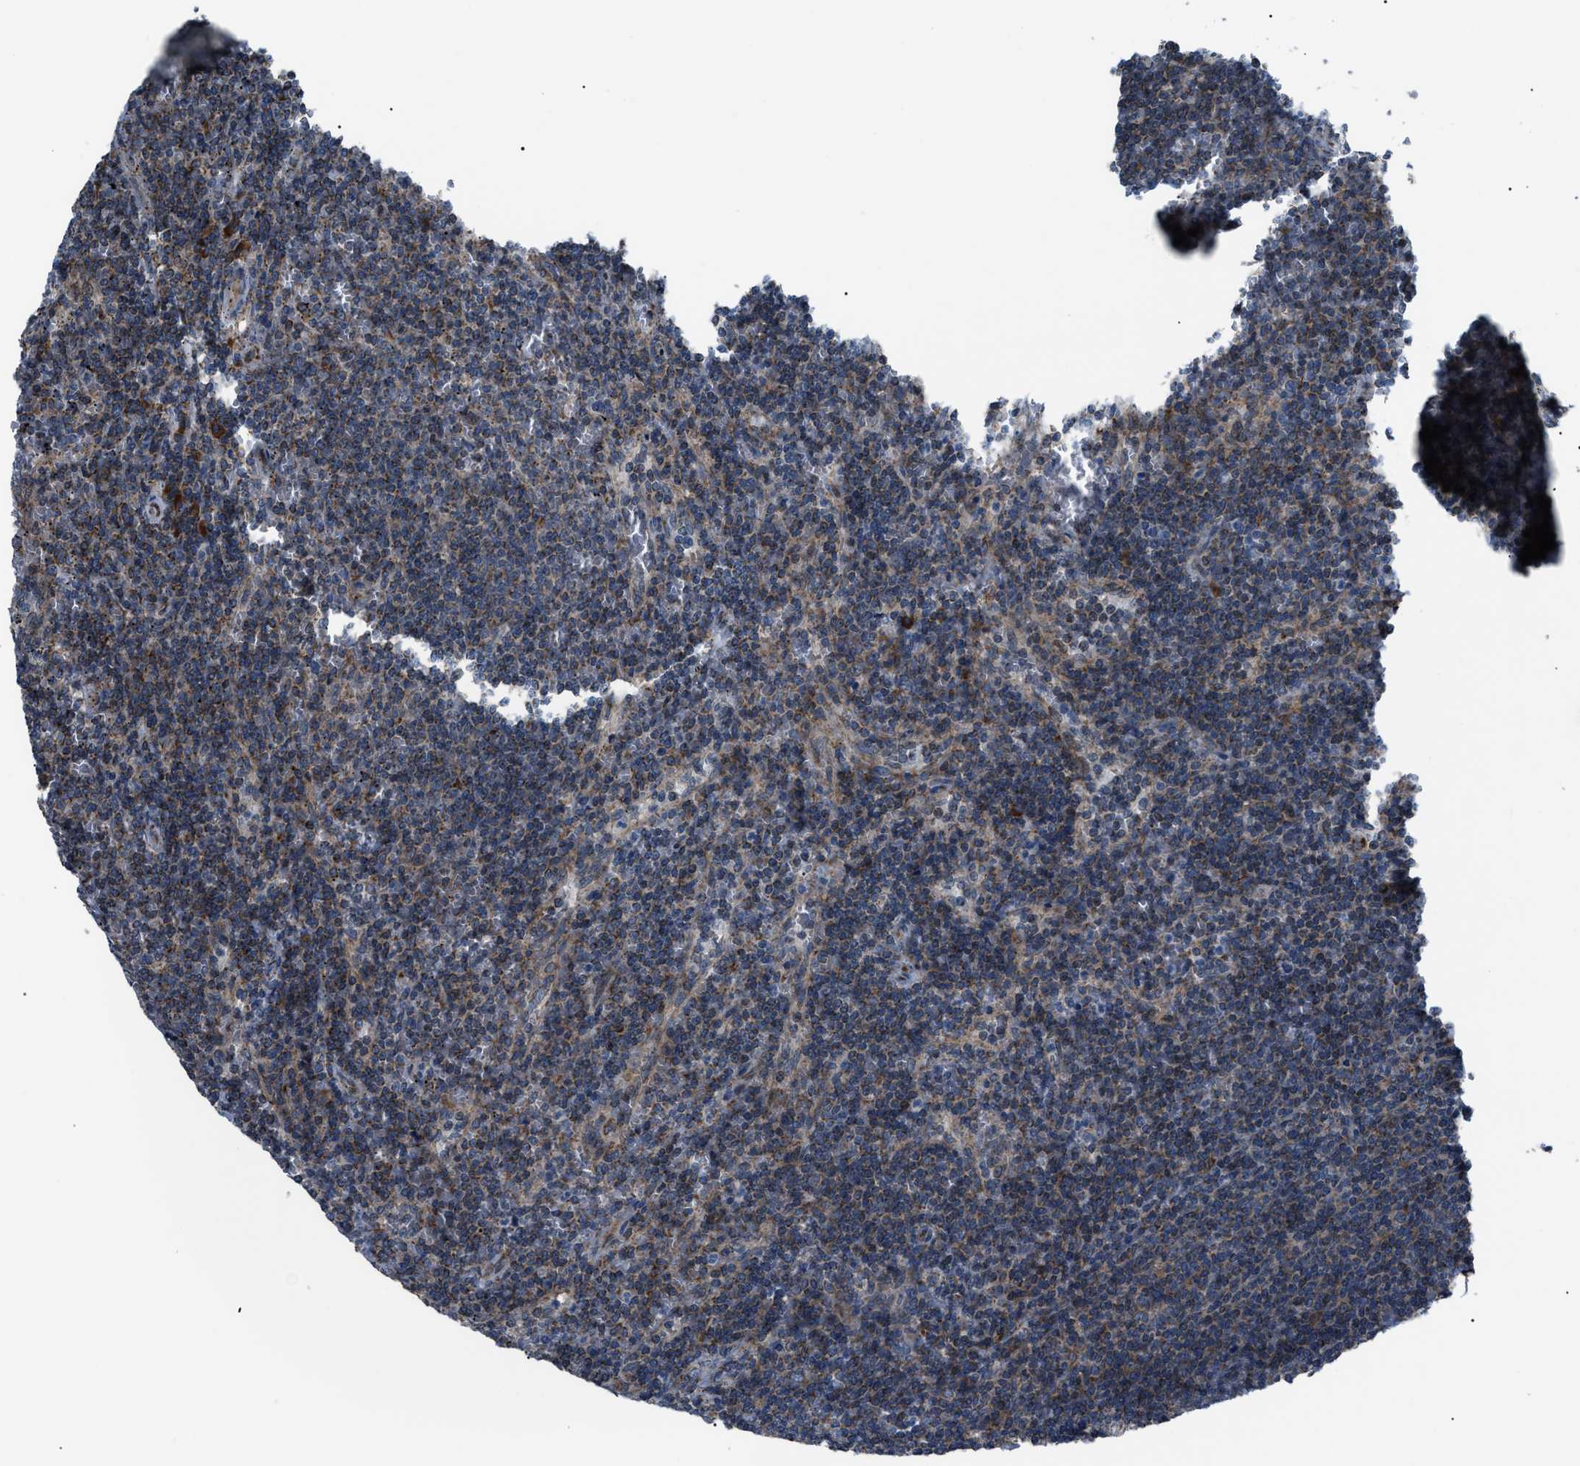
{"staining": {"intensity": "weak", "quantity": "<25%", "location": "cytoplasmic/membranous"}, "tissue": "lymphoma", "cell_type": "Tumor cells", "image_type": "cancer", "snomed": [{"axis": "morphology", "description": "Malignant lymphoma, non-Hodgkin's type, Low grade"}, {"axis": "topography", "description": "Spleen"}], "caption": "Immunohistochemical staining of human malignant lymphoma, non-Hodgkin's type (low-grade) exhibits no significant positivity in tumor cells.", "gene": "AGO2", "patient": {"sex": "female", "age": 50}}